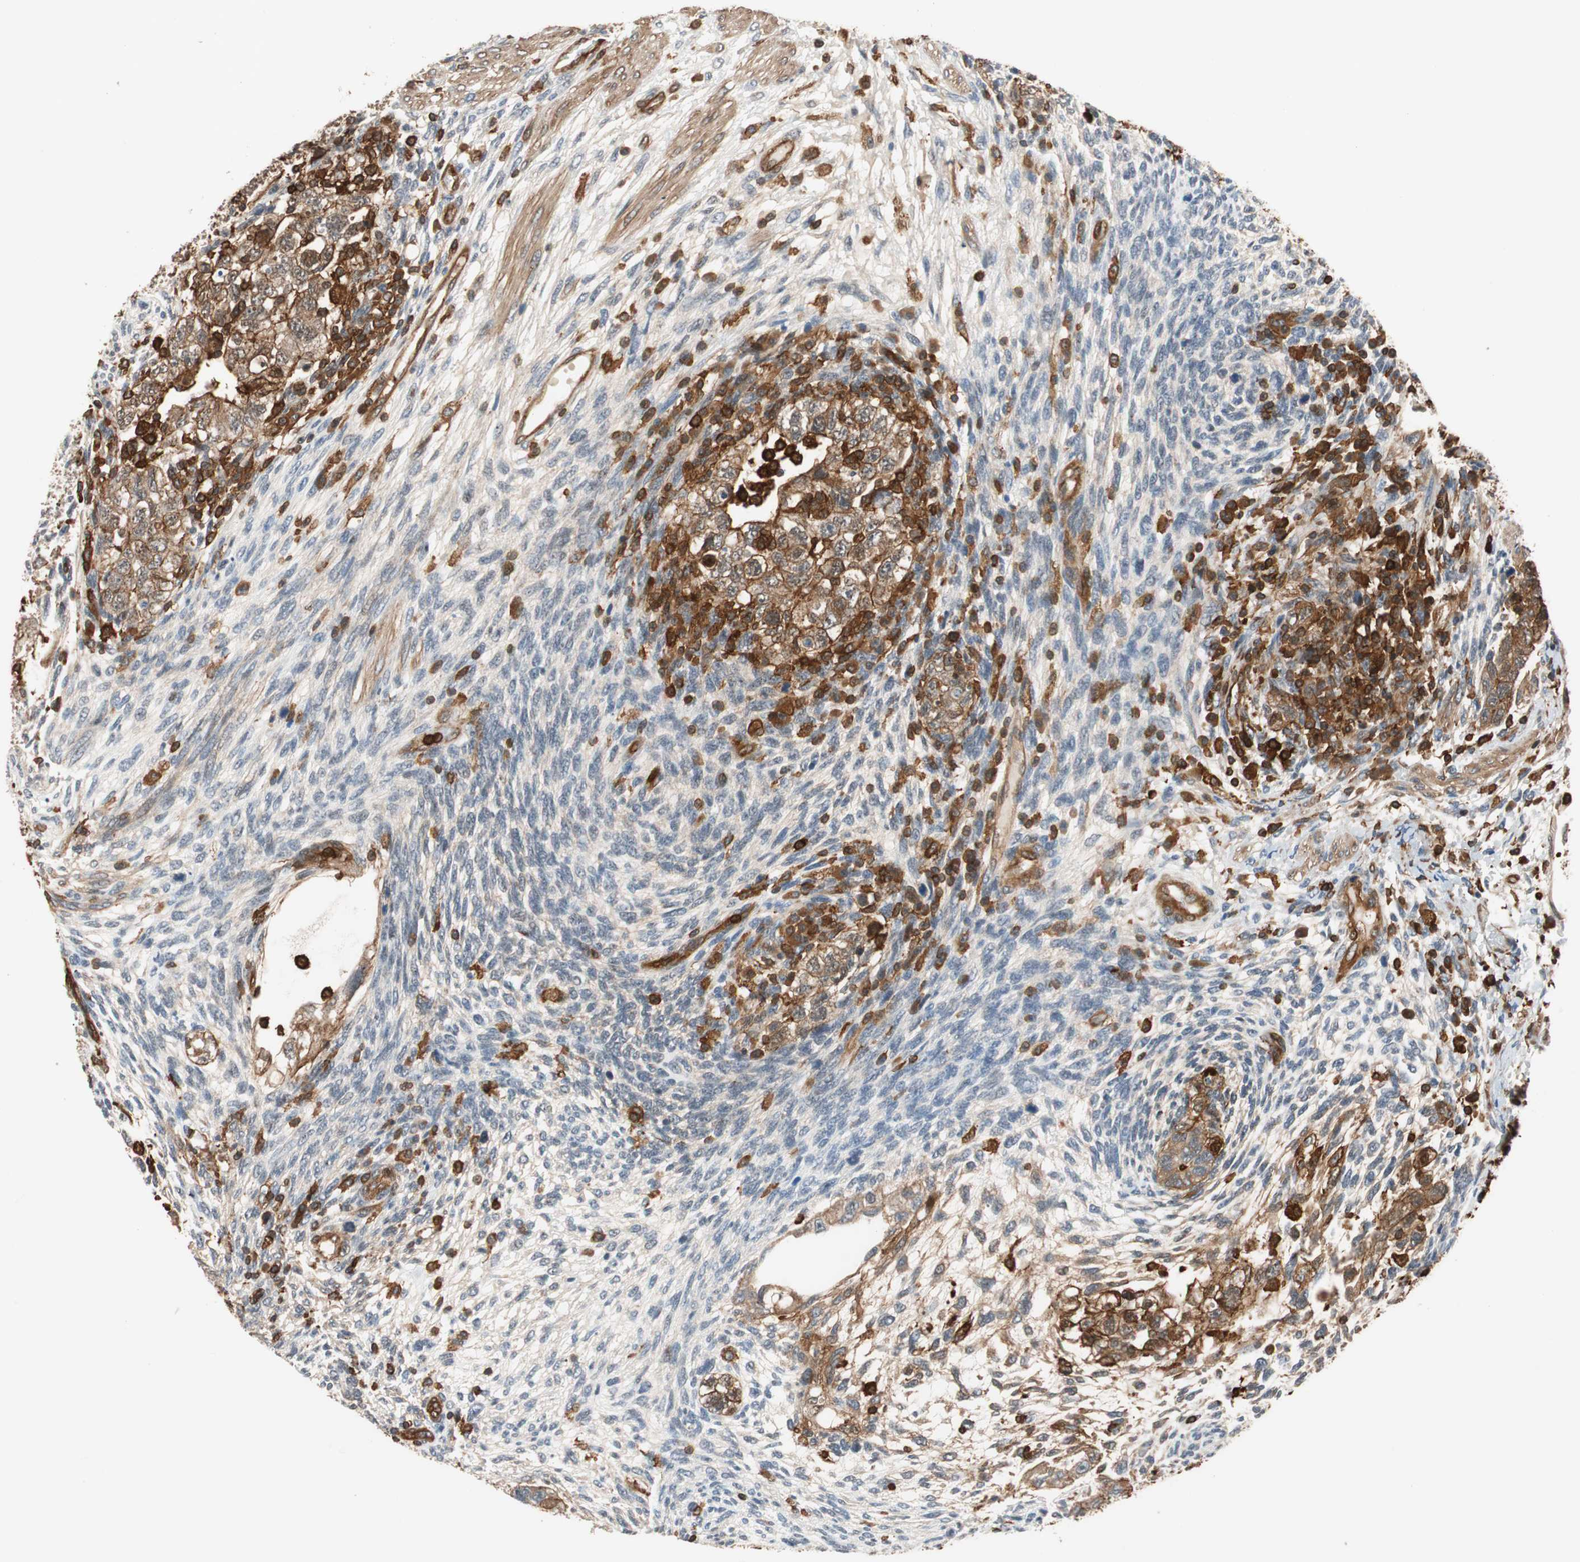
{"staining": {"intensity": "strong", "quantity": ">75%", "location": "cytoplasmic/membranous"}, "tissue": "testis cancer", "cell_type": "Tumor cells", "image_type": "cancer", "snomed": [{"axis": "morphology", "description": "Normal tissue, NOS"}, {"axis": "morphology", "description": "Carcinoma, Embryonal, NOS"}, {"axis": "topography", "description": "Testis"}], "caption": "Tumor cells exhibit high levels of strong cytoplasmic/membranous staining in approximately >75% of cells in human testis cancer.", "gene": "VASP", "patient": {"sex": "male", "age": 36}}